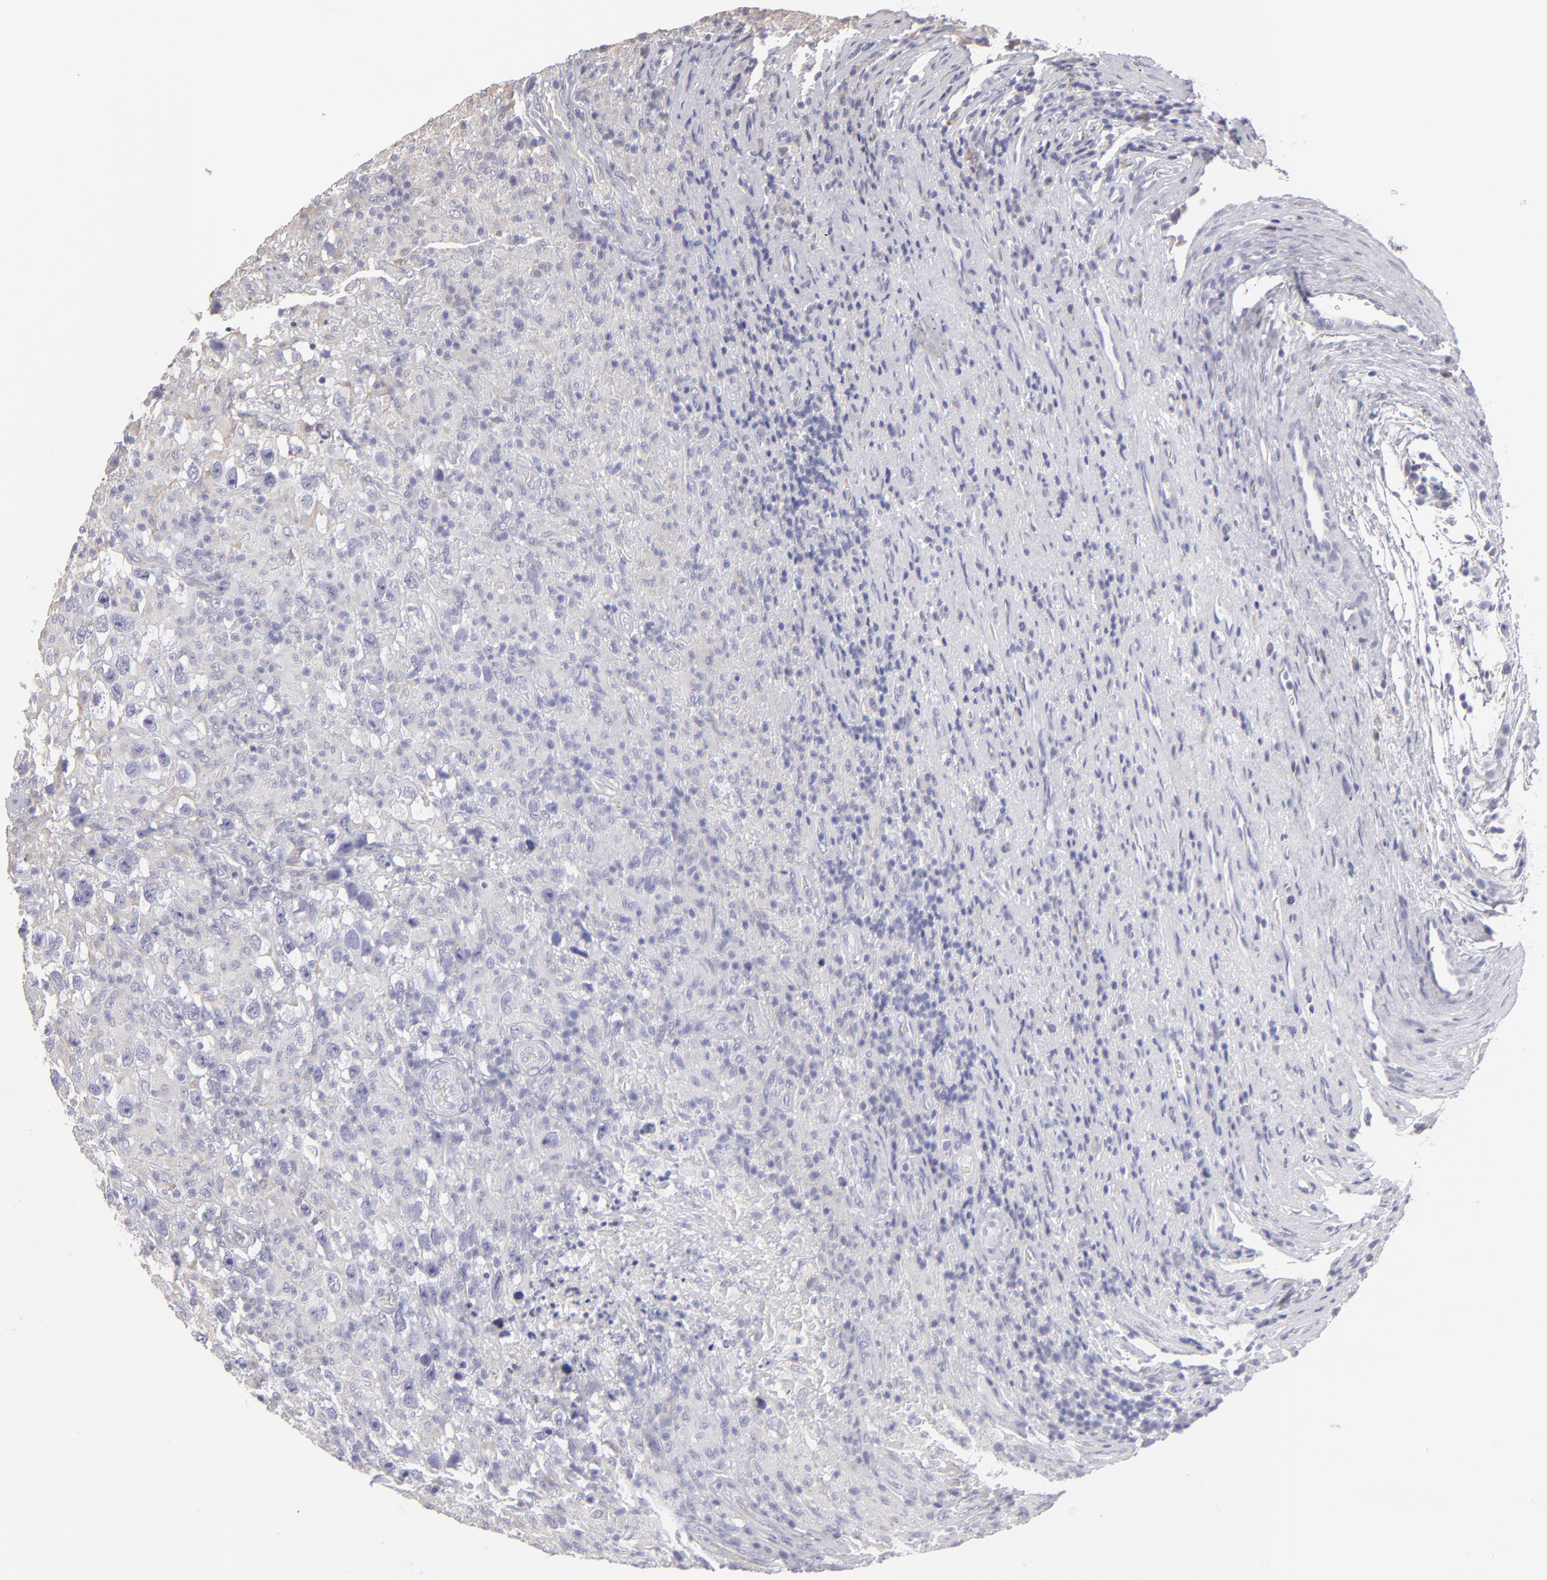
{"staining": {"intensity": "negative", "quantity": "none", "location": "none"}, "tissue": "testis cancer", "cell_type": "Tumor cells", "image_type": "cancer", "snomed": [{"axis": "morphology", "description": "Seminoma, NOS"}, {"axis": "topography", "description": "Testis"}], "caption": "This is an immunohistochemistry histopathology image of human testis cancer (seminoma). There is no staining in tumor cells.", "gene": "CALR", "patient": {"sex": "male", "age": 34}}